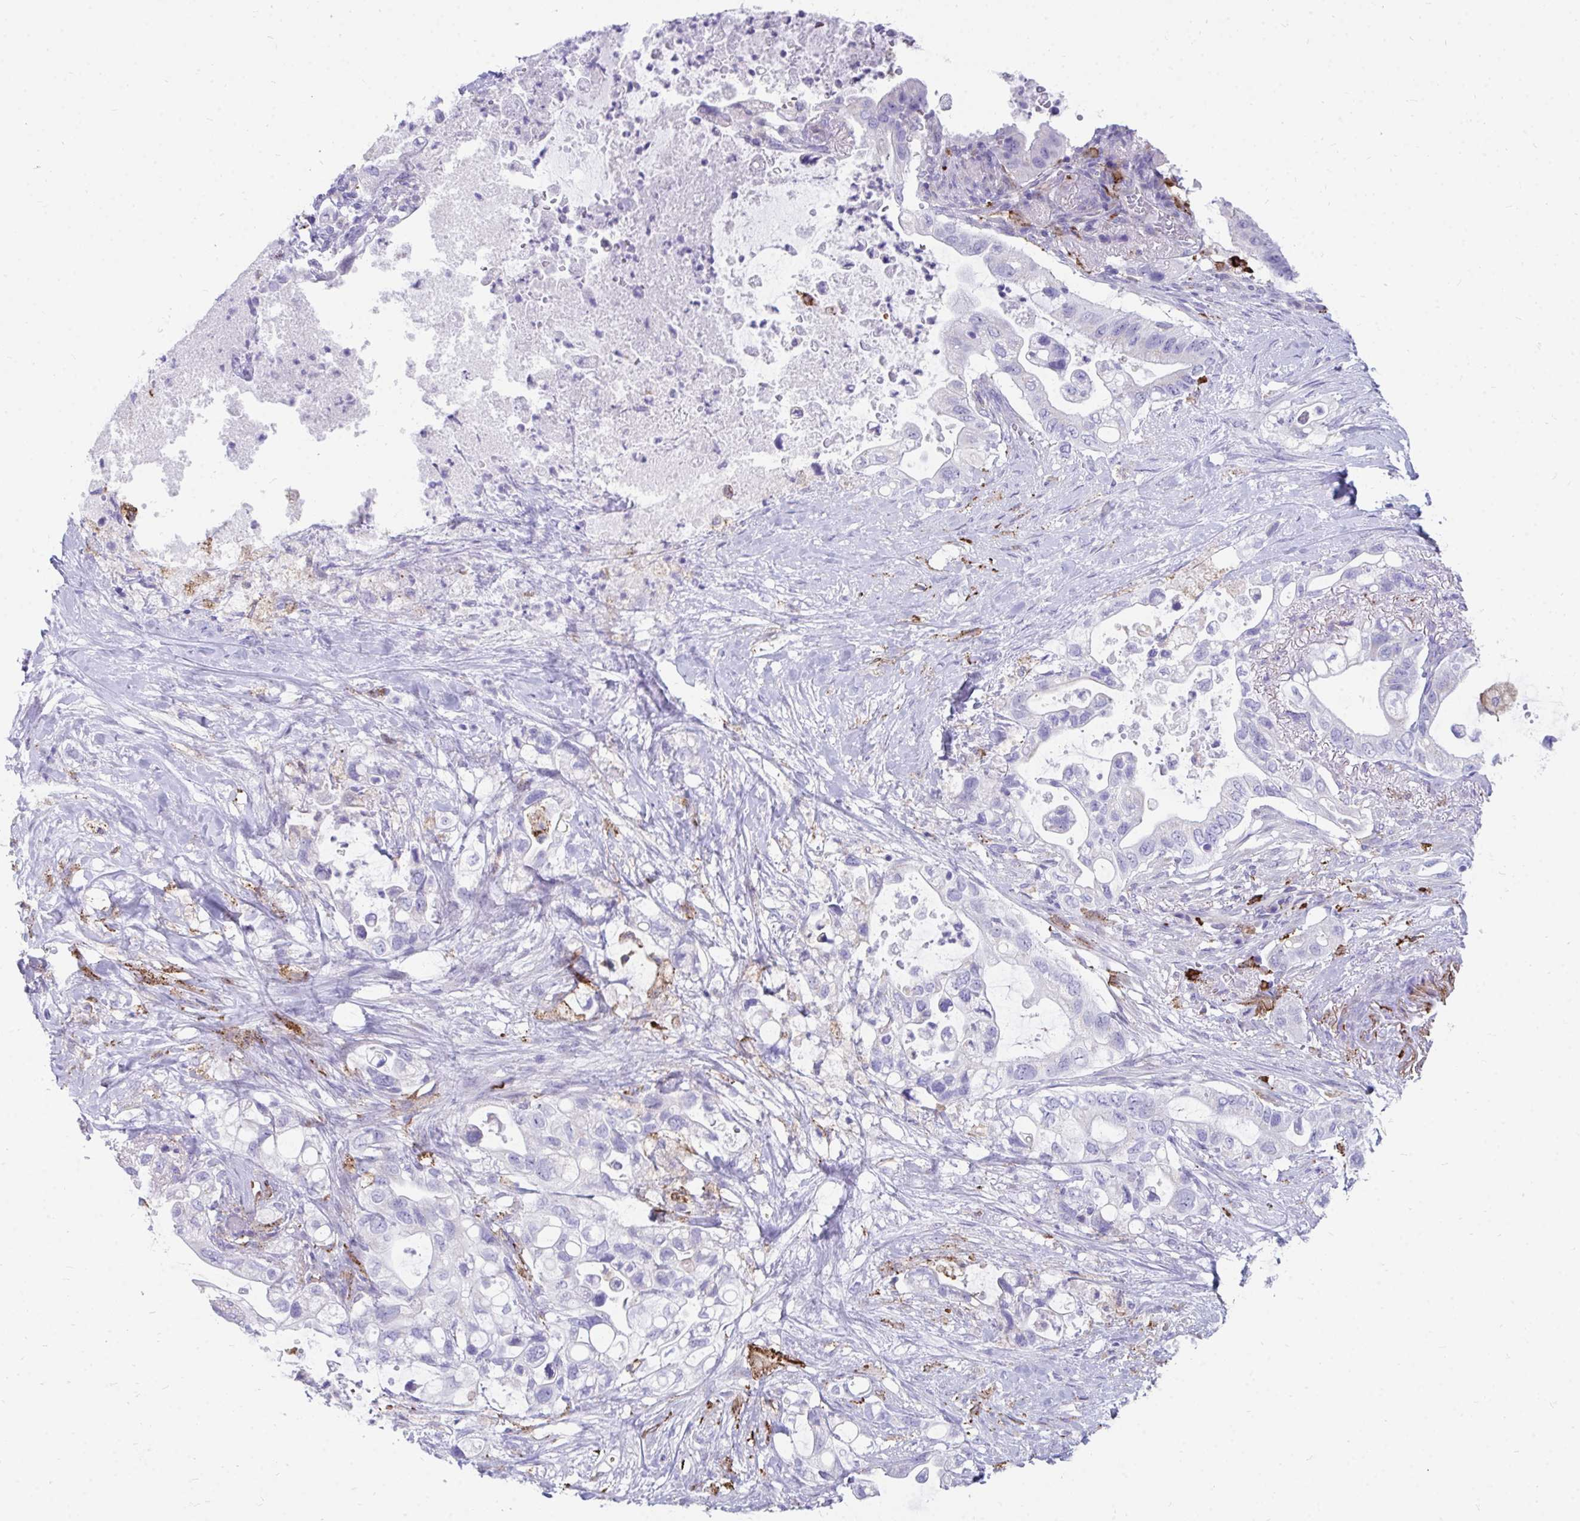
{"staining": {"intensity": "negative", "quantity": "none", "location": "none"}, "tissue": "pancreatic cancer", "cell_type": "Tumor cells", "image_type": "cancer", "snomed": [{"axis": "morphology", "description": "Adenocarcinoma, NOS"}, {"axis": "topography", "description": "Pancreas"}], "caption": "There is no significant staining in tumor cells of adenocarcinoma (pancreatic). (DAB (3,3'-diaminobenzidine) immunohistochemistry (IHC), high magnification).", "gene": "CD163", "patient": {"sex": "female", "age": 72}}